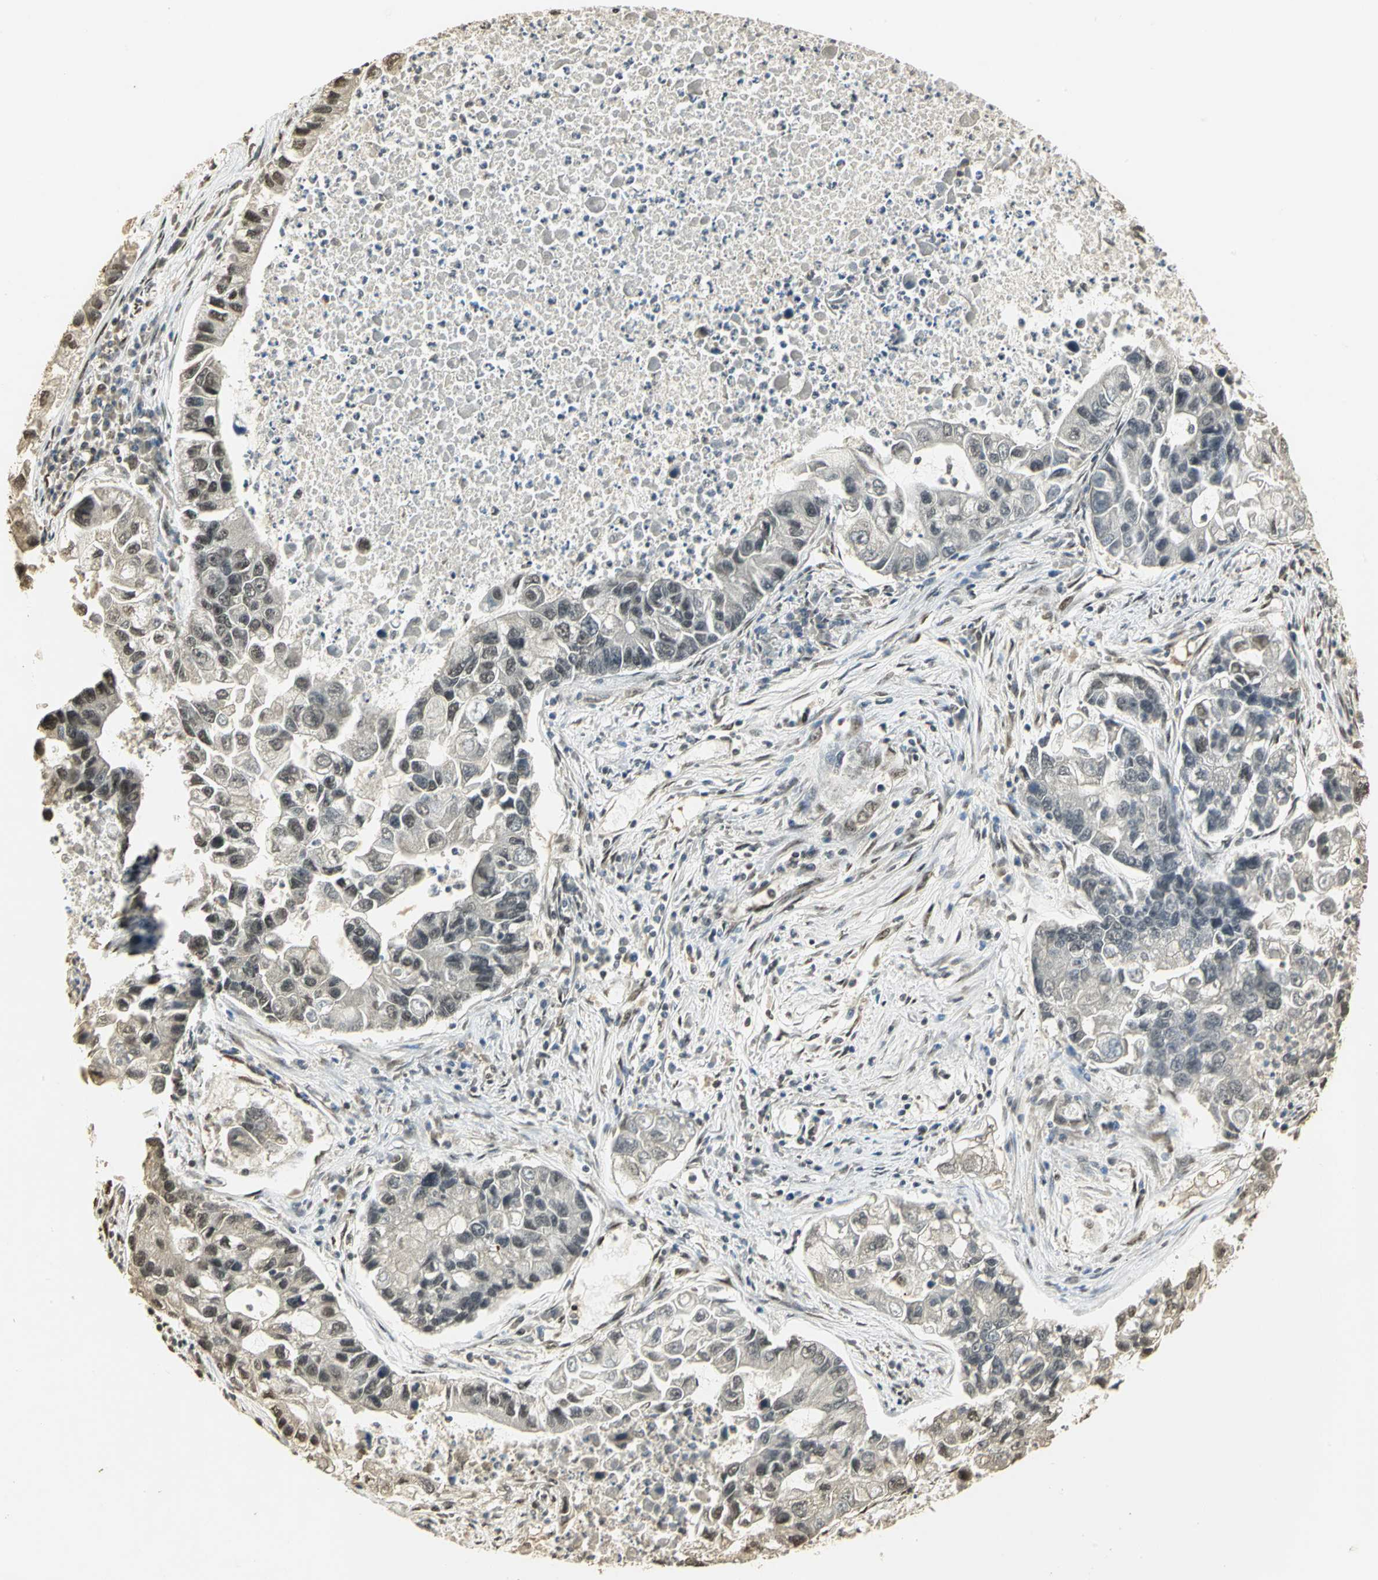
{"staining": {"intensity": "moderate", "quantity": "25%-75%", "location": "cytoplasmic/membranous,nuclear"}, "tissue": "lung cancer", "cell_type": "Tumor cells", "image_type": "cancer", "snomed": [{"axis": "morphology", "description": "Adenocarcinoma, NOS"}, {"axis": "topography", "description": "Lung"}], "caption": "A photomicrograph showing moderate cytoplasmic/membranous and nuclear staining in approximately 25%-75% of tumor cells in adenocarcinoma (lung), as visualized by brown immunohistochemical staining.", "gene": "SET", "patient": {"sex": "female", "age": 51}}